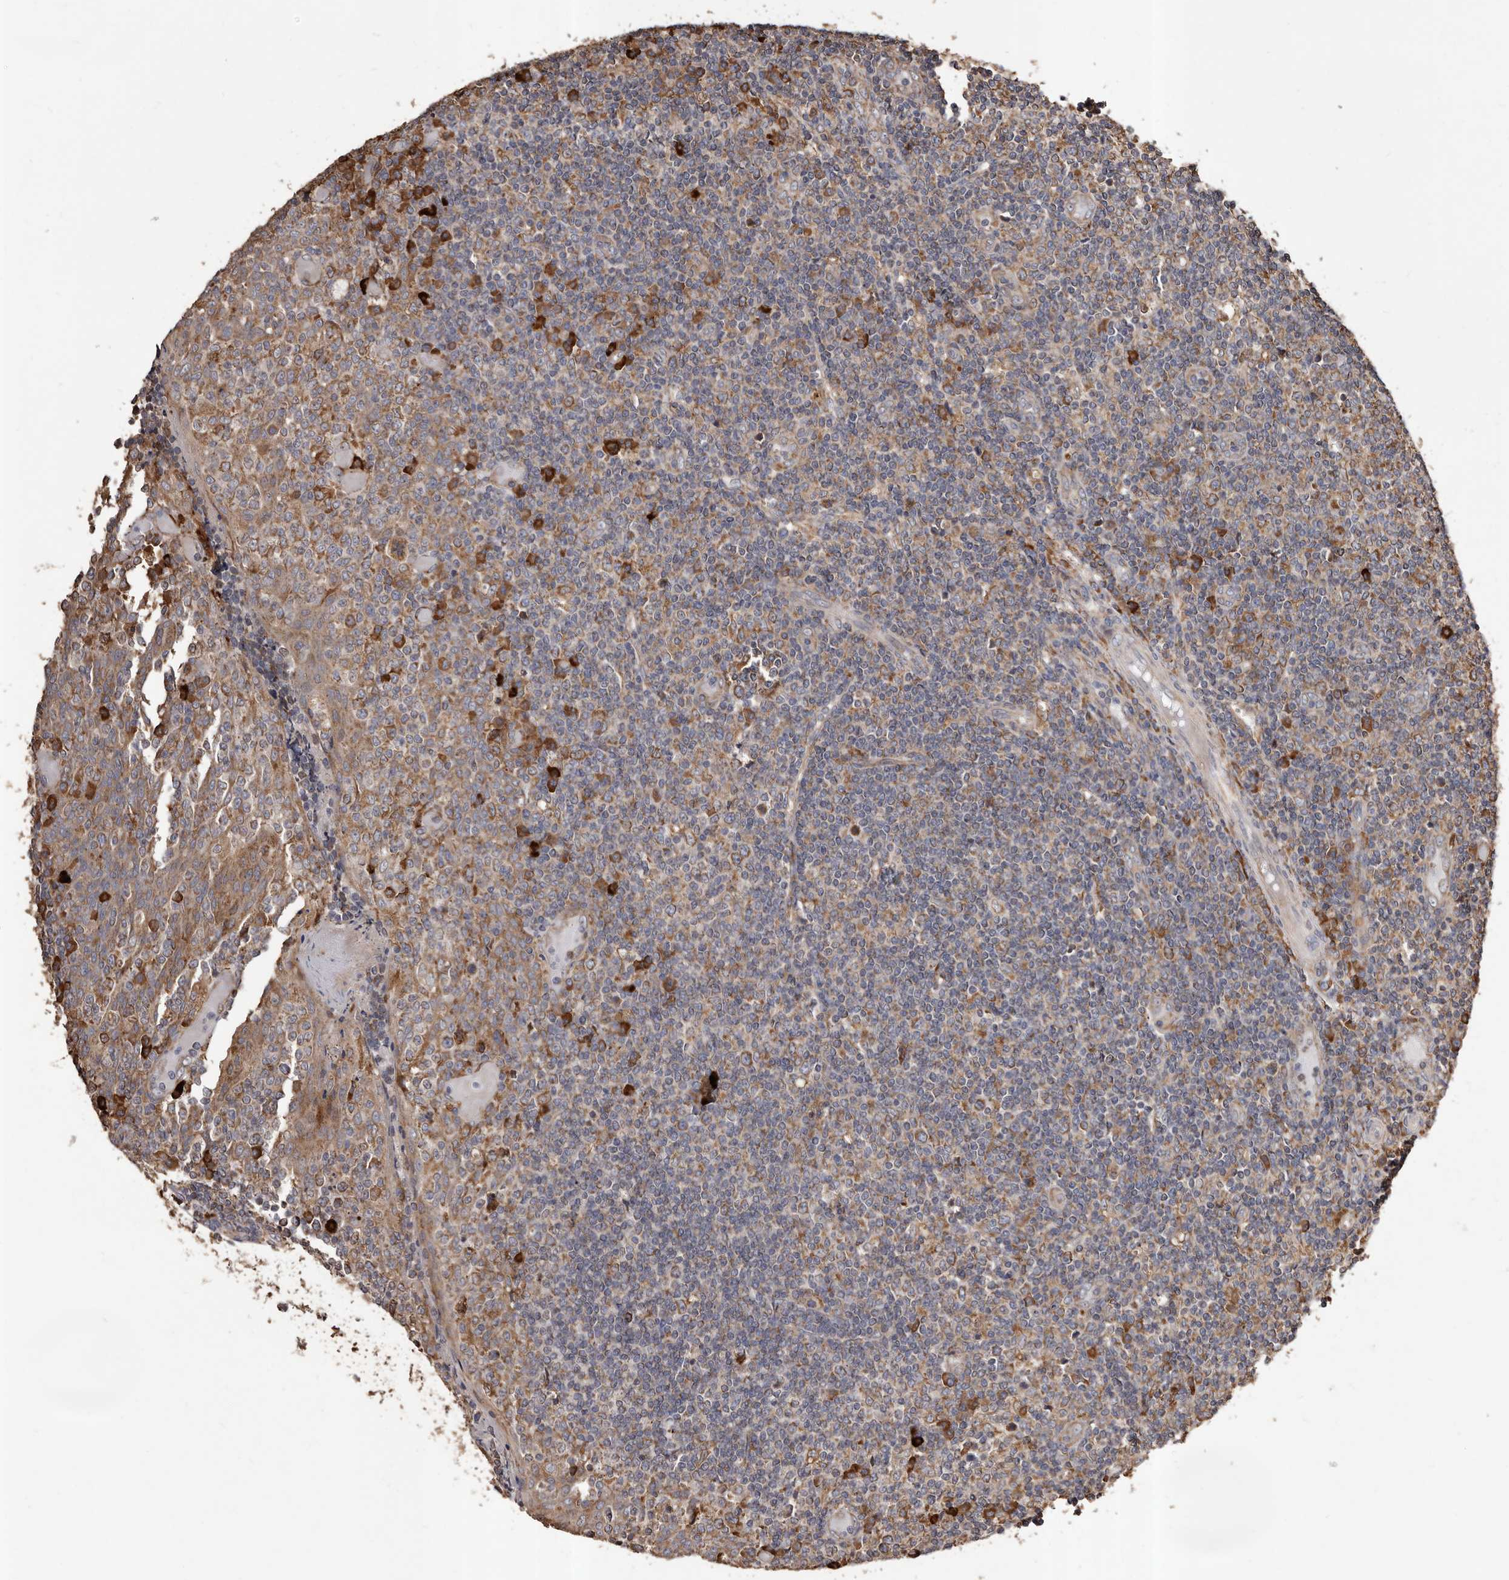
{"staining": {"intensity": "strong", "quantity": "<25%", "location": "cytoplasmic/membranous"}, "tissue": "tonsil", "cell_type": "Germinal center cells", "image_type": "normal", "snomed": [{"axis": "morphology", "description": "Normal tissue, NOS"}, {"axis": "topography", "description": "Tonsil"}], "caption": "Normal tonsil reveals strong cytoplasmic/membranous staining in about <25% of germinal center cells.", "gene": "STEAP2", "patient": {"sex": "female", "age": 19}}